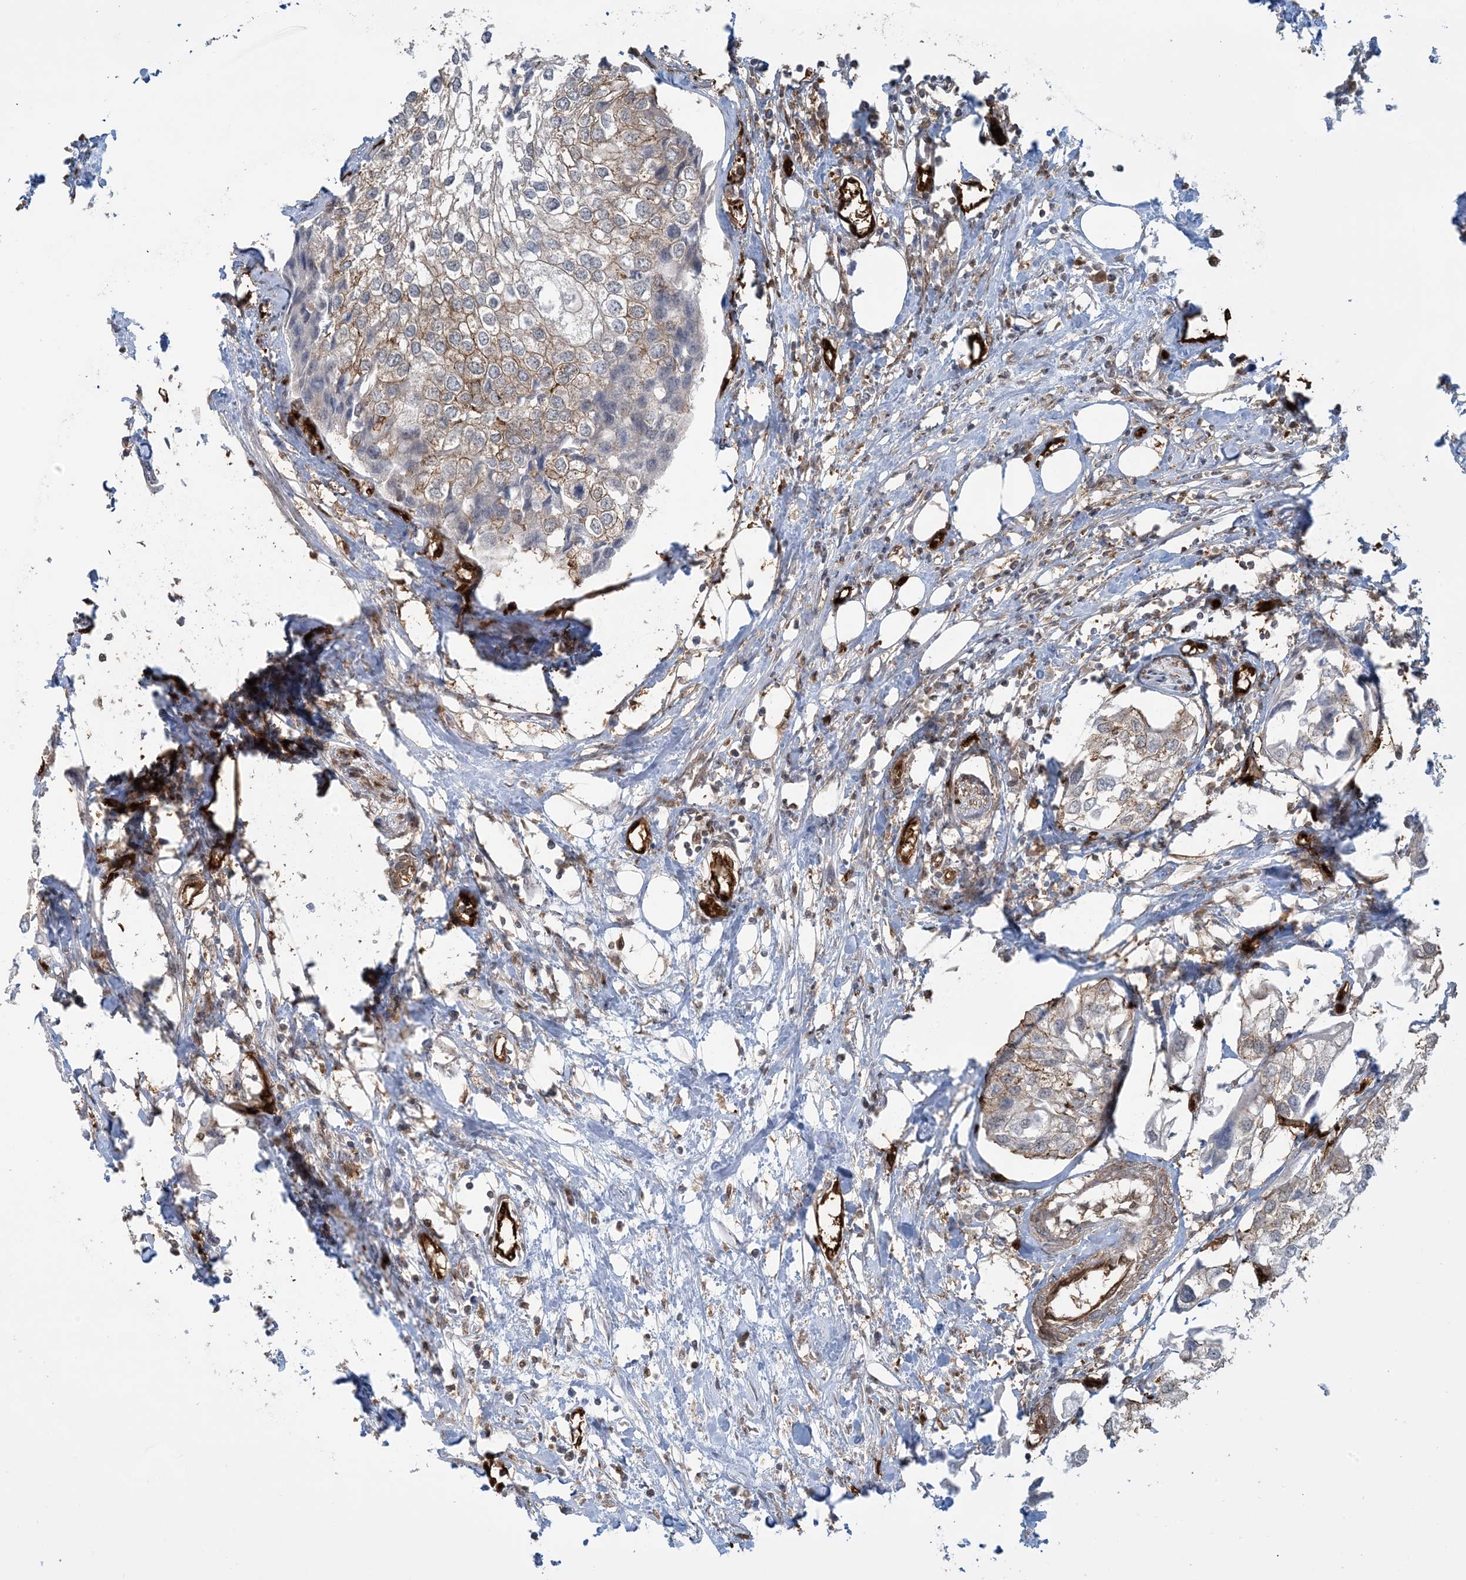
{"staining": {"intensity": "moderate", "quantity": "<25%", "location": "cytoplasmic/membranous"}, "tissue": "urothelial cancer", "cell_type": "Tumor cells", "image_type": "cancer", "snomed": [{"axis": "morphology", "description": "Urothelial carcinoma, High grade"}, {"axis": "topography", "description": "Urinary bladder"}], "caption": "Brown immunohistochemical staining in human high-grade urothelial carcinoma demonstrates moderate cytoplasmic/membranous expression in about <25% of tumor cells. The staining was performed using DAB (3,3'-diaminobenzidine) to visualize the protein expression in brown, while the nuclei were stained in blue with hematoxylin (Magnification: 20x).", "gene": "PPM1F", "patient": {"sex": "male", "age": 64}}